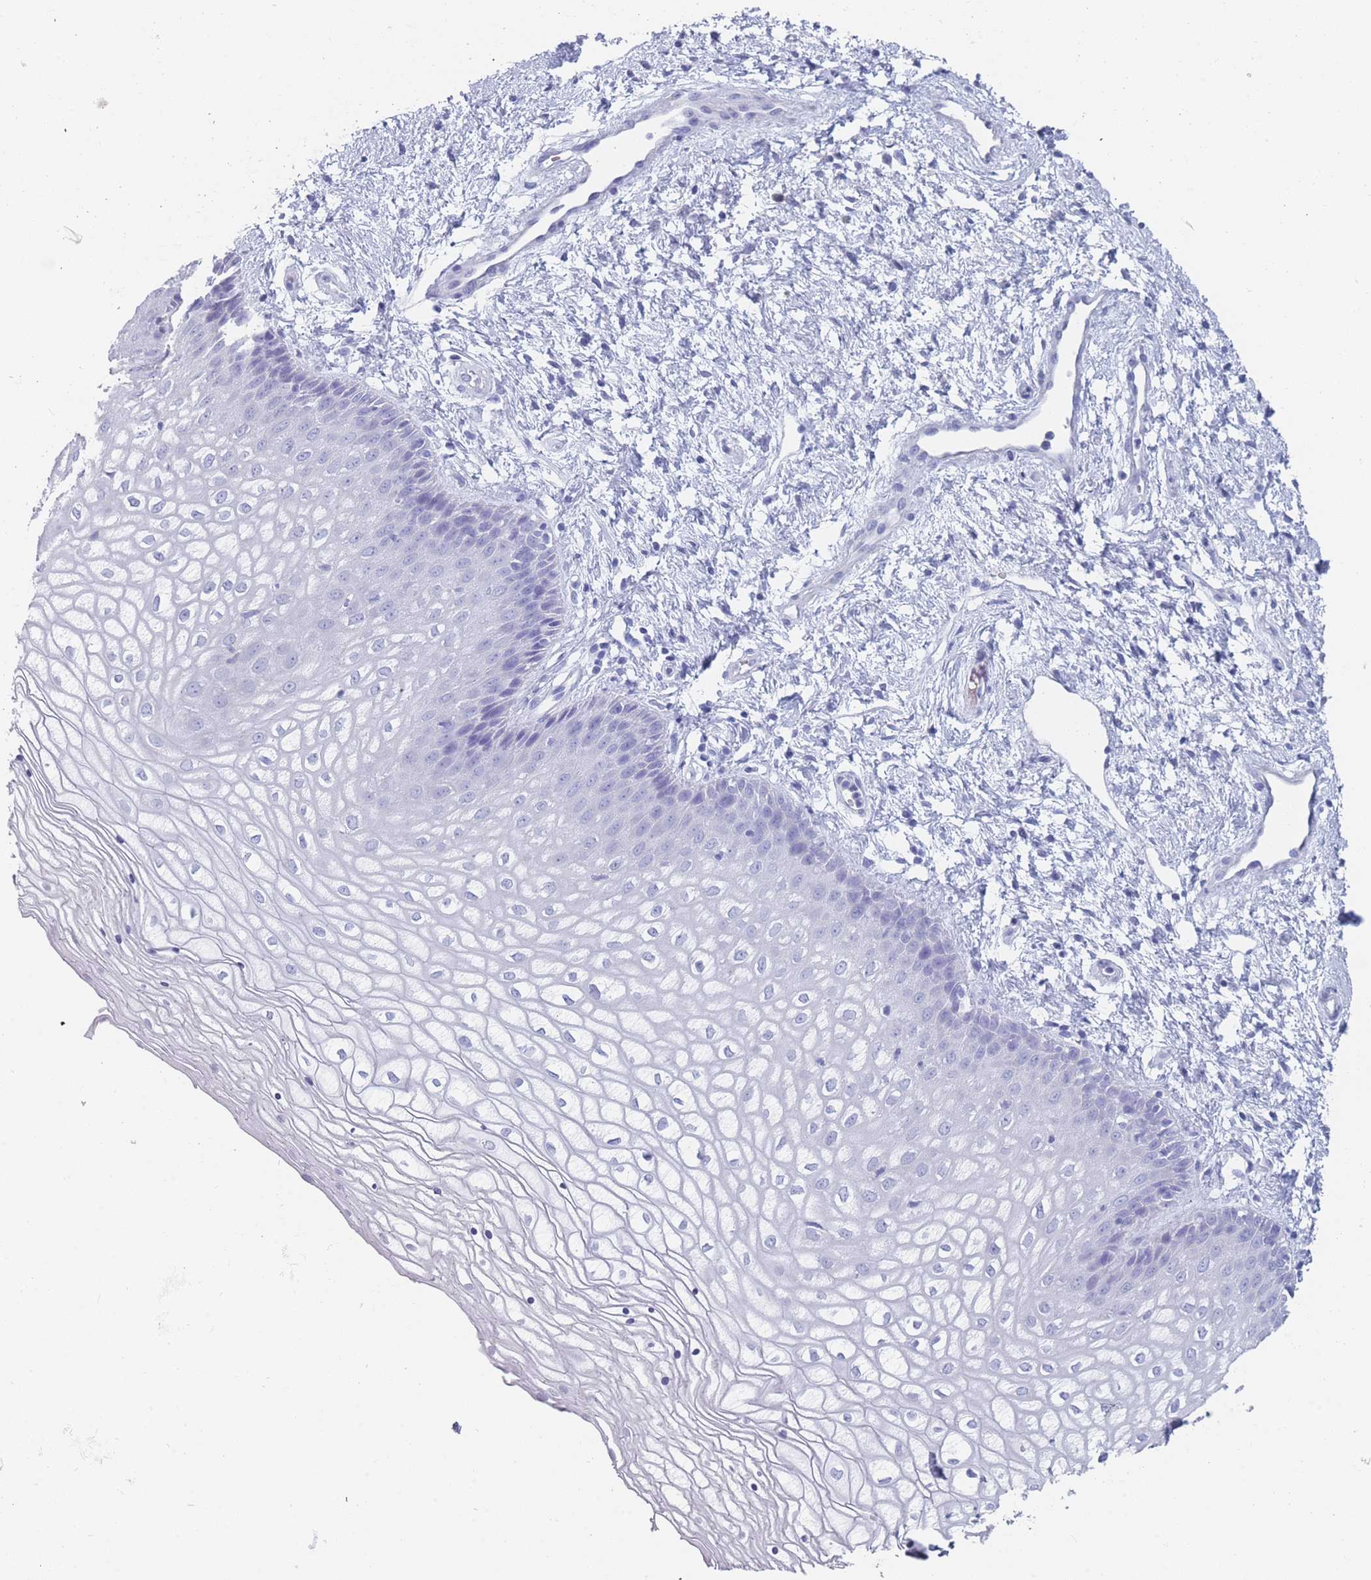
{"staining": {"intensity": "negative", "quantity": "none", "location": "none"}, "tissue": "vagina", "cell_type": "Squamous epithelial cells", "image_type": "normal", "snomed": [{"axis": "morphology", "description": "Normal tissue, NOS"}, {"axis": "topography", "description": "Vagina"}], "caption": "An IHC histopathology image of normal vagina is shown. There is no staining in squamous epithelial cells of vagina. (Immunohistochemistry (ihc), brightfield microscopy, high magnification).", "gene": "OR5D16", "patient": {"sex": "female", "age": 34}}